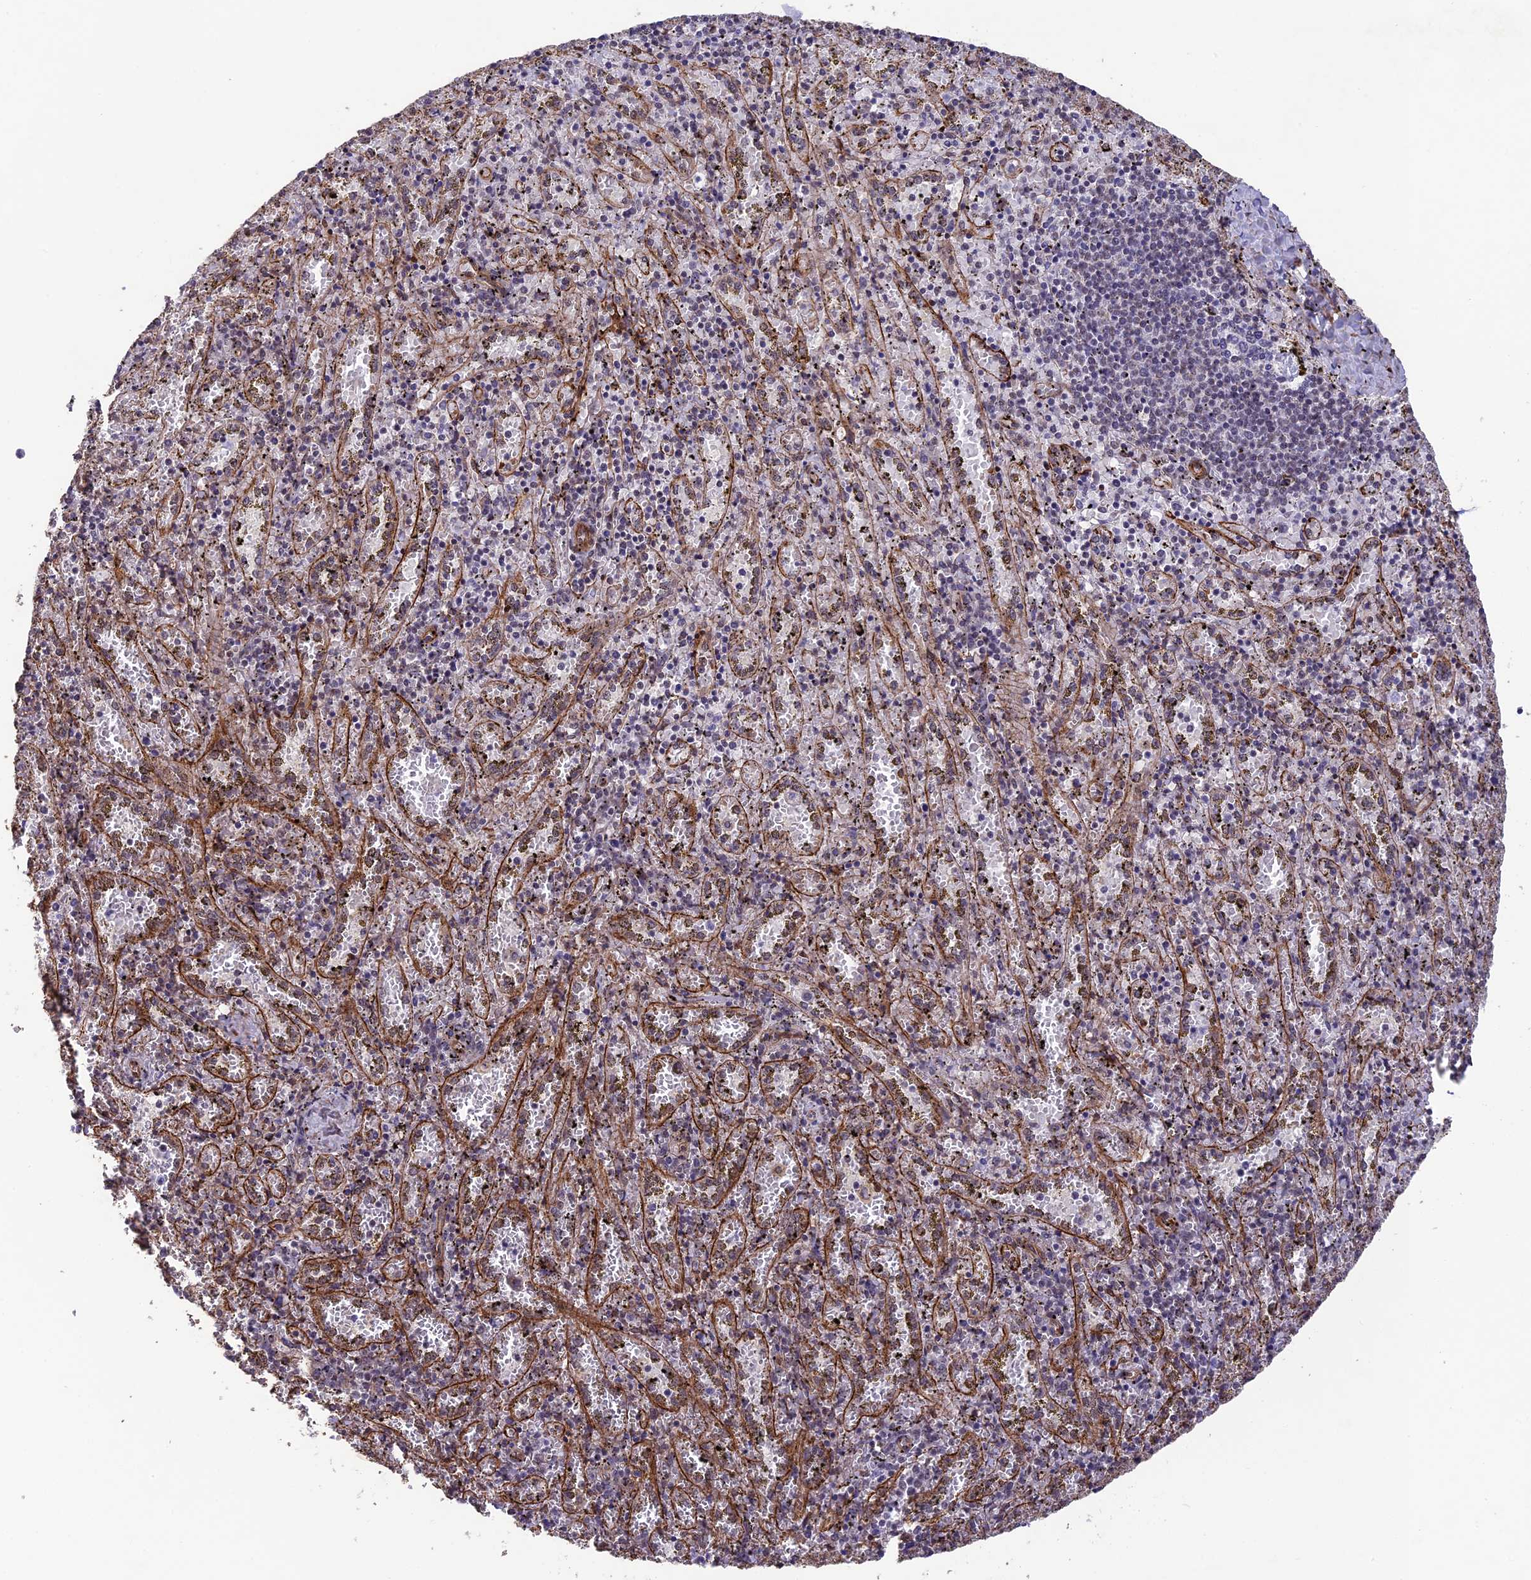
{"staining": {"intensity": "negative", "quantity": "none", "location": "none"}, "tissue": "spleen", "cell_type": "Cells in red pulp", "image_type": "normal", "snomed": [{"axis": "morphology", "description": "Normal tissue, NOS"}, {"axis": "topography", "description": "Spleen"}], "caption": "An IHC micrograph of normal spleen is shown. There is no staining in cells in red pulp of spleen. Nuclei are stained in blue.", "gene": "TNS1", "patient": {"sex": "male", "age": 11}}